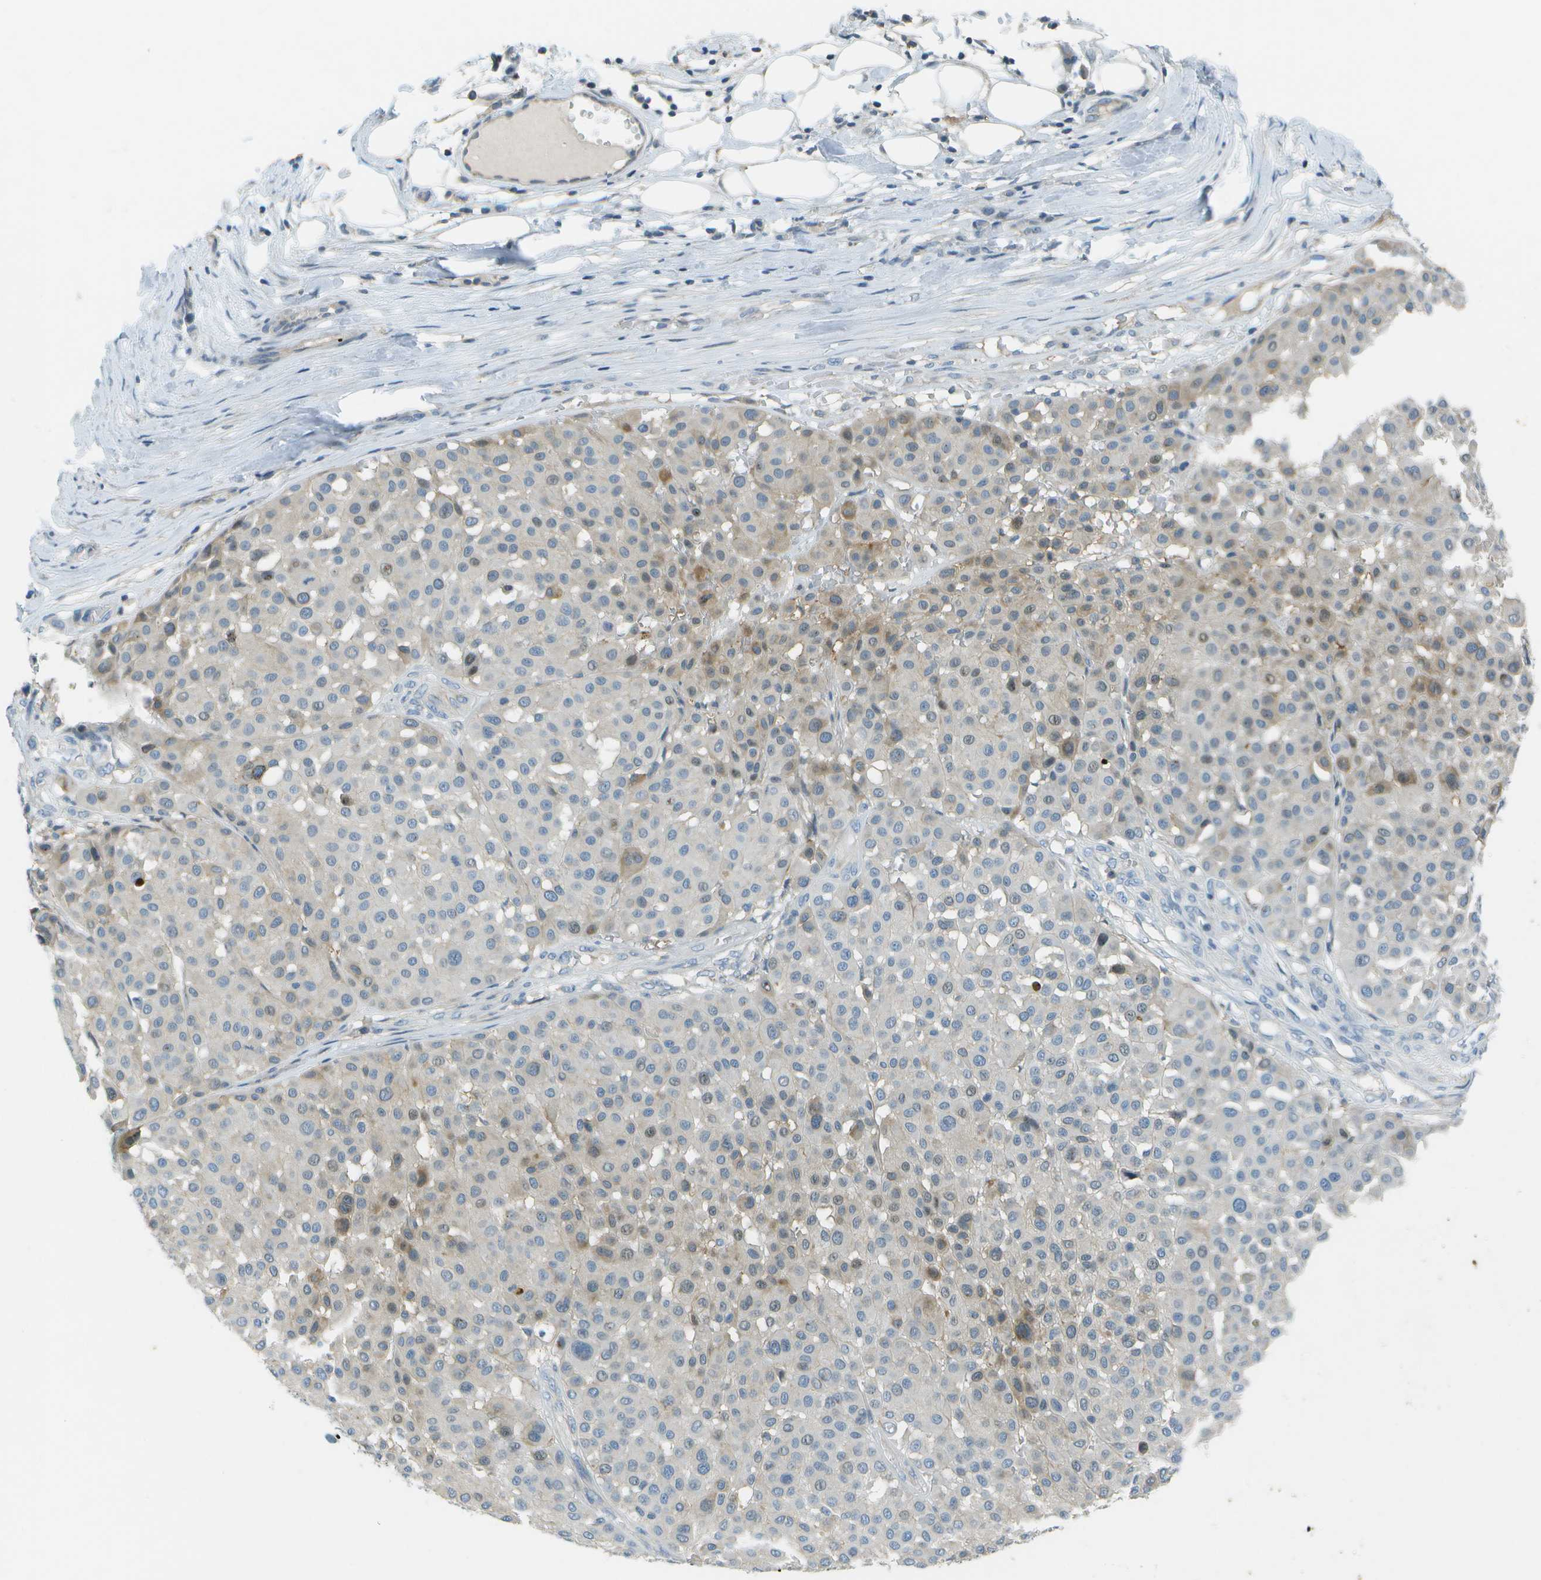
{"staining": {"intensity": "weak", "quantity": "<25%", "location": "cytoplasmic/membranous"}, "tissue": "melanoma", "cell_type": "Tumor cells", "image_type": "cancer", "snomed": [{"axis": "morphology", "description": "Malignant melanoma, Metastatic site"}, {"axis": "topography", "description": "Soft tissue"}], "caption": "High magnification brightfield microscopy of malignant melanoma (metastatic site) stained with DAB (brown) and counterstained with hematoxylin (blue): tumor cells show no significant positivity.", "gene": "LRRC66", "patient": {"sex": "male", "age": 41}}